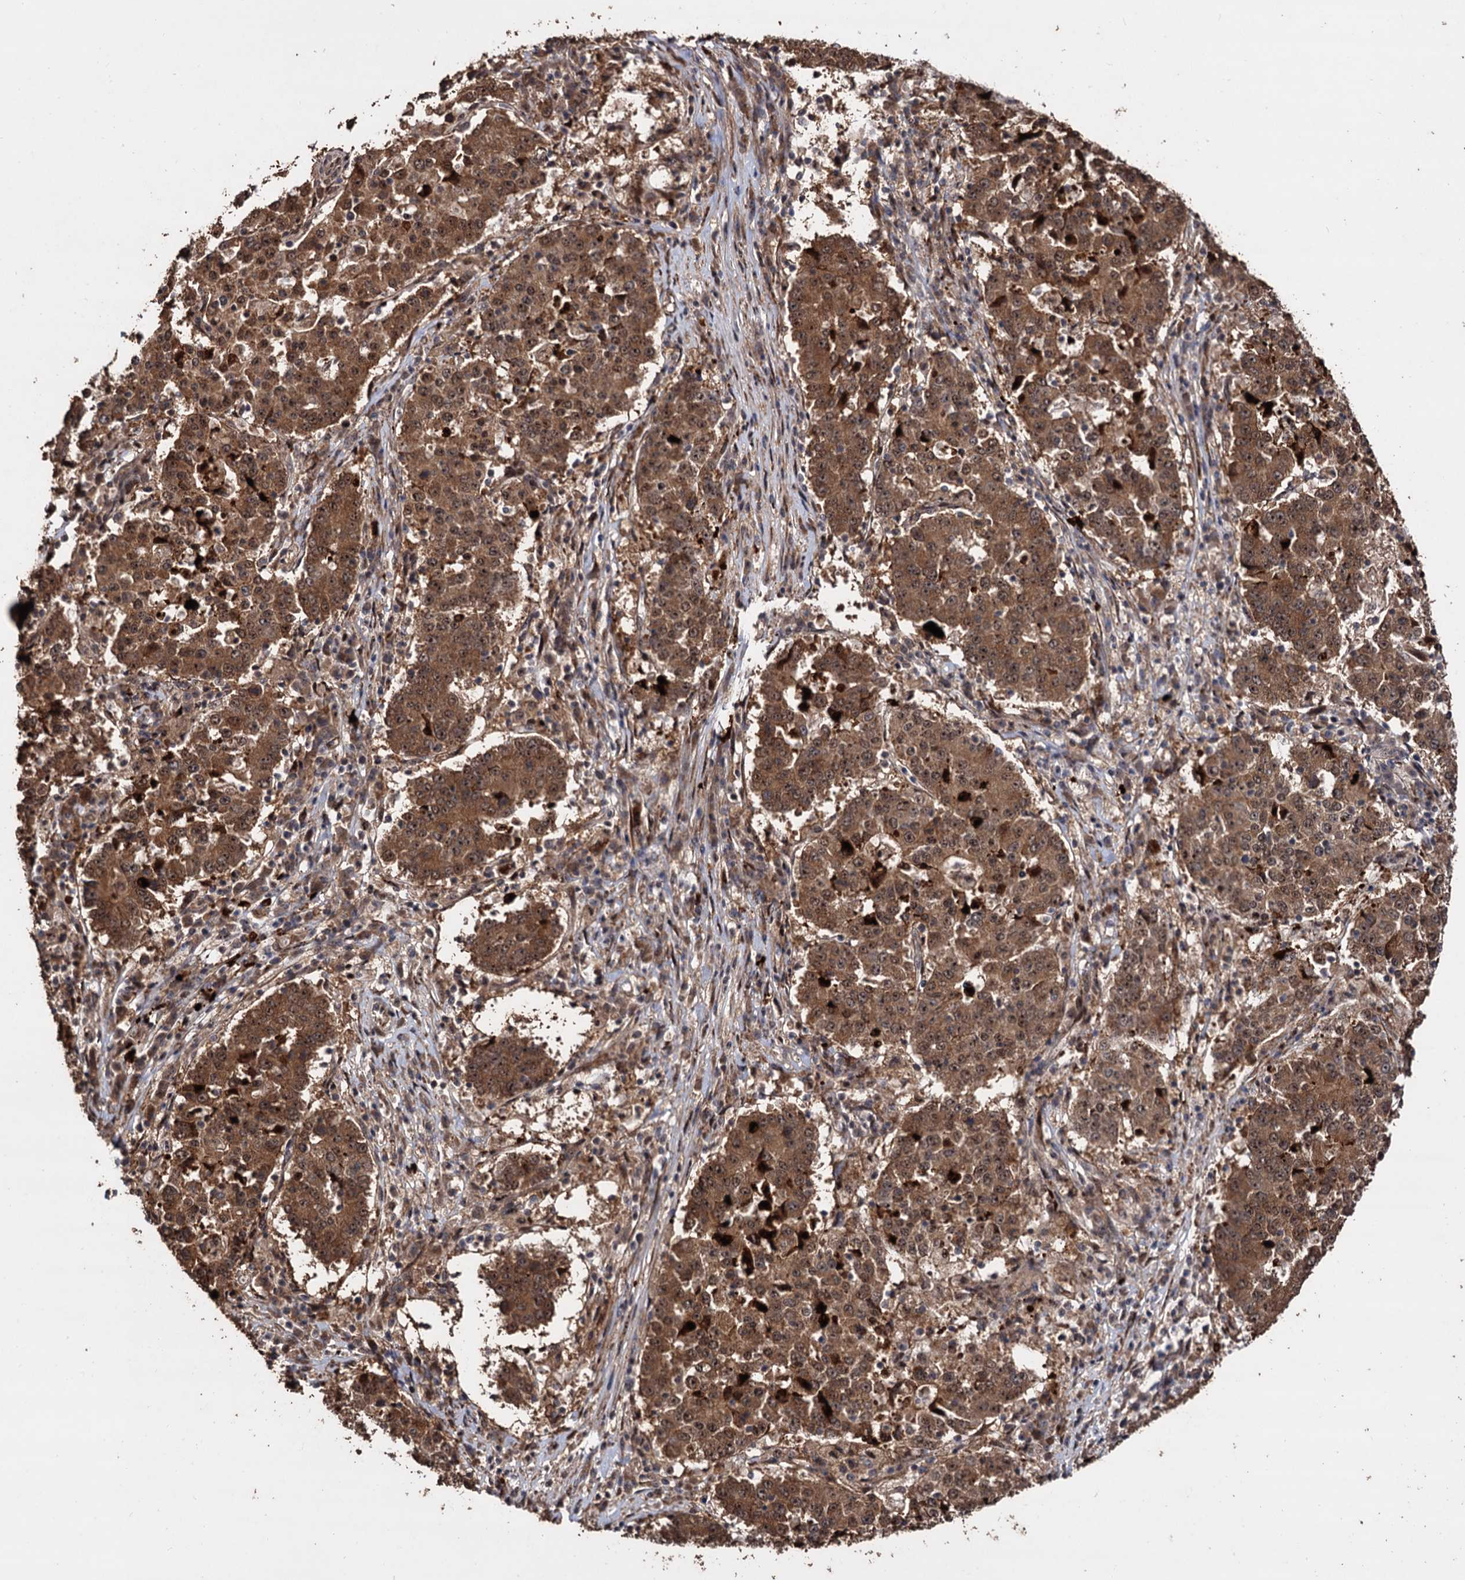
{"staining": {"intensity": "moderate", "quantity": ">75%", "location": "cytoplasmic/membranous,nuclear"}, "tissue": "stomach cancer", "cell_type": "Tumor cells", "image_type": "cancer", "snomed": [{"axis": "morphology", "description": "Adenocarcinoma, NOS"}, {"axis": "topography", "description": "Stomach"}], "caption": "Immunohistochemistry of human adenocarcinoma (stomach) demonstrates medium levels of moderate cytoplasmic/membranous and nuclear expression in approximately >75% of tumor cells. Using DAB (brown) and hematoxylin (blue) stains, captured at high magnification using brightfield microscopy.", "gene": "PIGB", "patient": {"sex": "male", "age": 59}}